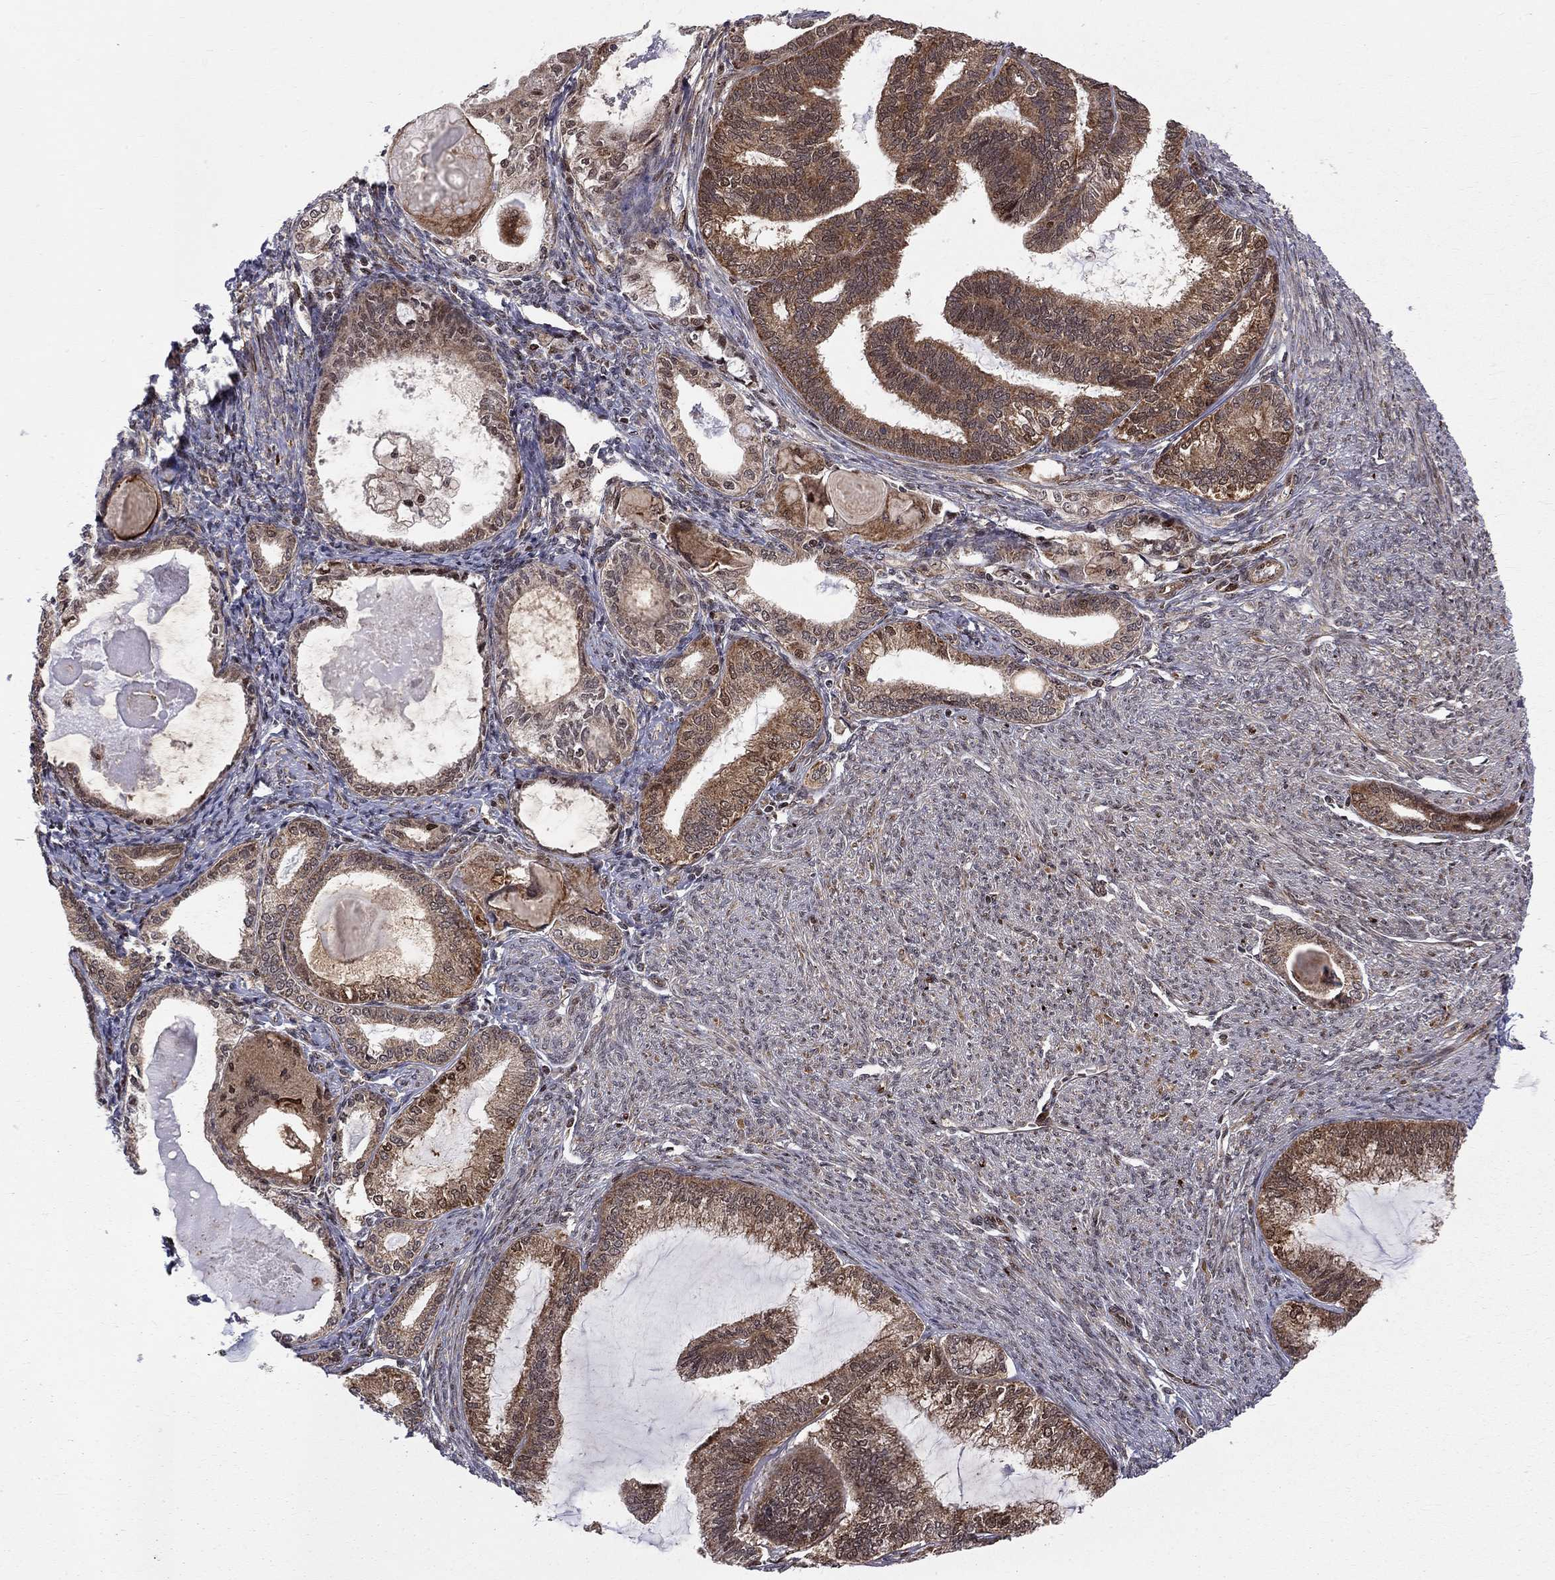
{"staining": {"intensity": "strong", "quantity": "25%-75%", "location": "cytoplasmic/membranous,nuclear"}, "tissue": "endometrial cancer", "cell_type": "Tumor cells", "image_type": "cancer", "snomed": [{"axis": "morphology", "description": "Adenocarcinoma, NOS"}, {"axis": "topography", "description": "Endometrium"}], "caption": "Protein expression analysis of human endometrial cancer reveals strong cytoplasmic/membranous and nuclear expression in approximately 25%-75% of tumor cells.", "gene": "ELOB", "patient": {"sex": "female", "age": 86}}